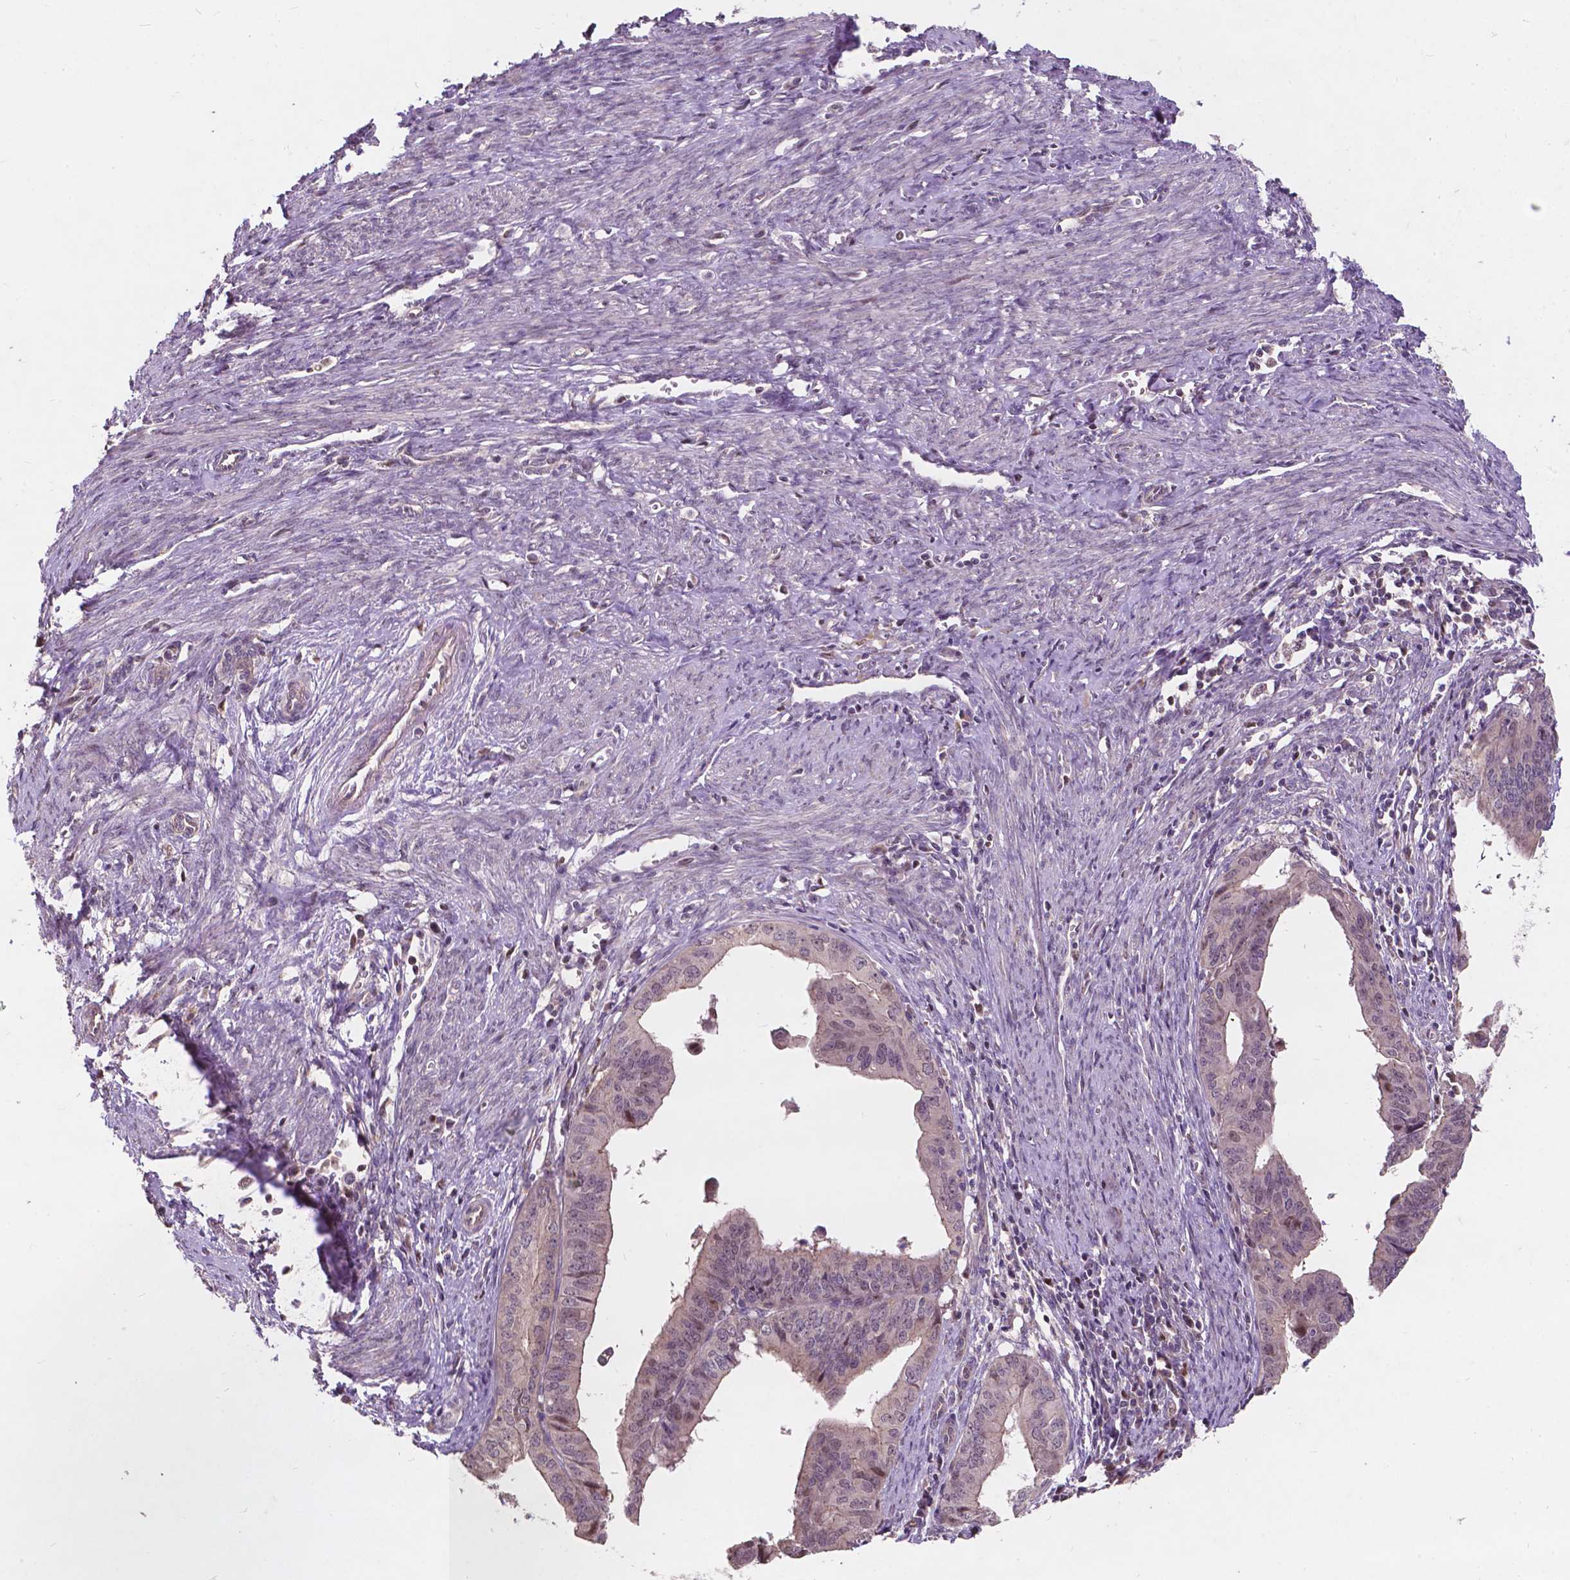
{"staining": {"intensity": "weak", "quantity": "25%-75%", "location": "cytoplasmic/membranous"}, "tissue": "endometrial cancer", "cell_type": "Tumor cells", "image_type": "cancer", "snomed": [{"axis": "morphology", "description": "Adenocarcinoma, NOS"}, {"axis": "topography", "description": "Endometrium"}], "caption": "Endometrial cancer stained for a protein demonstrates weak cytoplasmic/membranous positivity in tumor cells.", "gene": "DUSP16", "patient": {"sex": "female", "age": 65}}